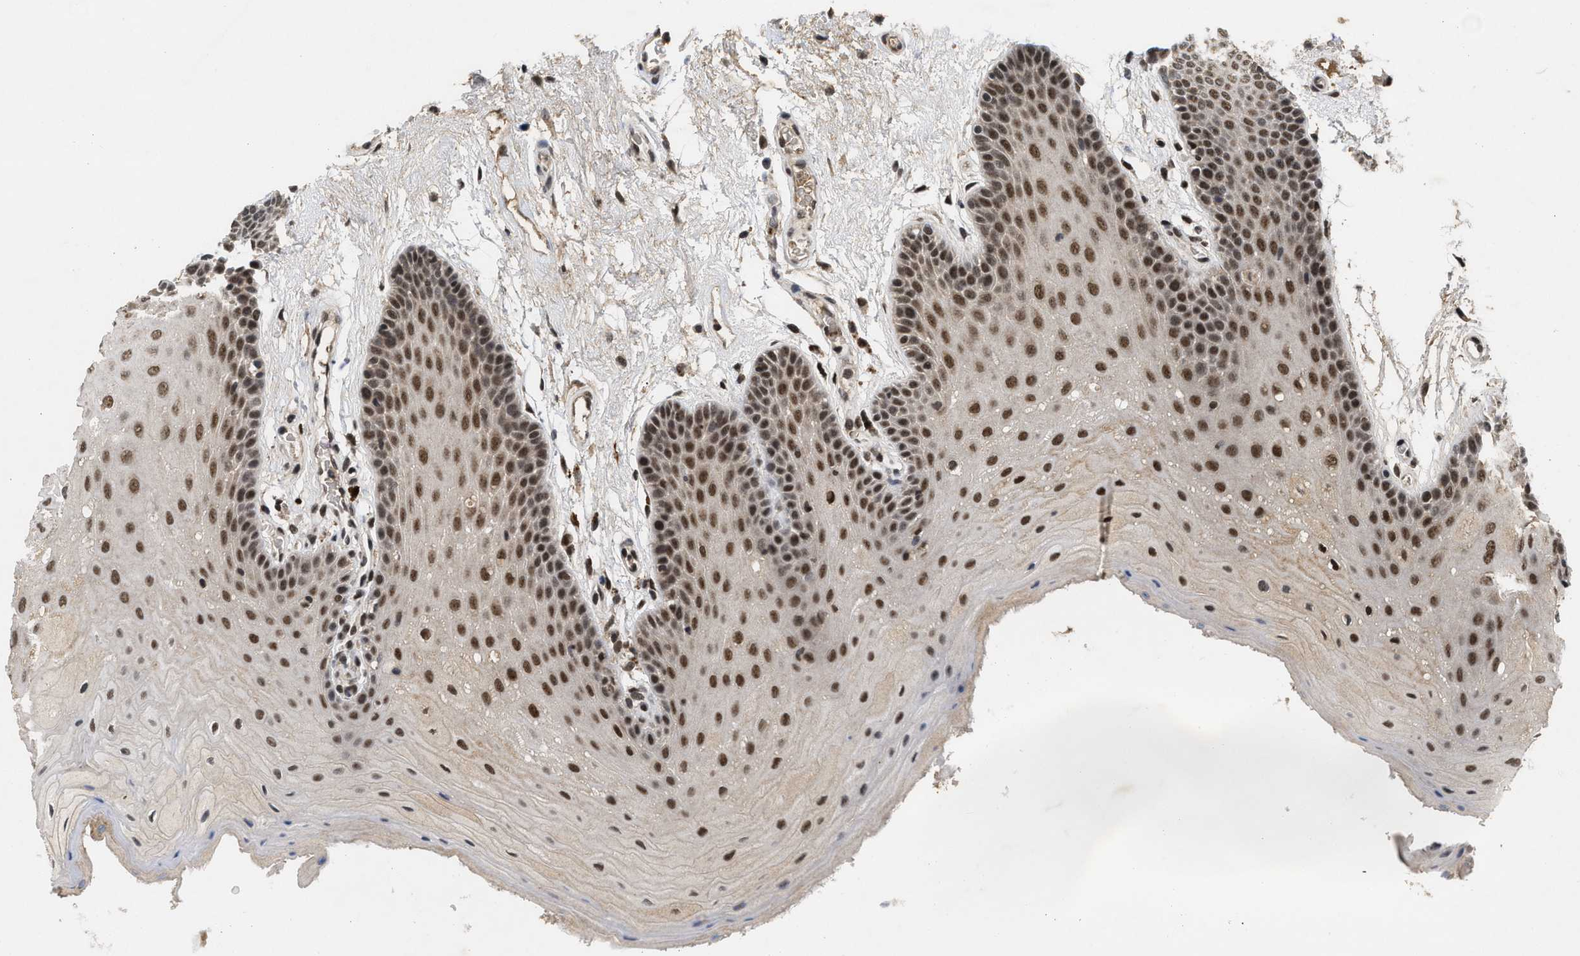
{"staining": {"intensity": "moderate", "quantity": ">75%", "location": "nuclear"}, "tissue": "oral mucosa", "cell_type": "Squamous epithelial cells", "image_type": "normal", "snomed": [{"axis": "morphology", "description": "Normal tissue, NOS"}, {"axis": "morphology", "description": "Squamous cell carcinoma, NOS"}, {"axis": "topography", "description": "Oral tissue"}, {"axis": "topography", "description": "Head-Neck"}], "caption": "A brown stain highlights moderate nuclear expression of a protein in squamous epithelial cells of normal human oral mucosa. Using DAB (brown) and hematoxylin (blue) stains, captured at high magnification using brightfield microscopy.", "gene": "ZNF346", "patient": {"sex": "male", "age": 71}}